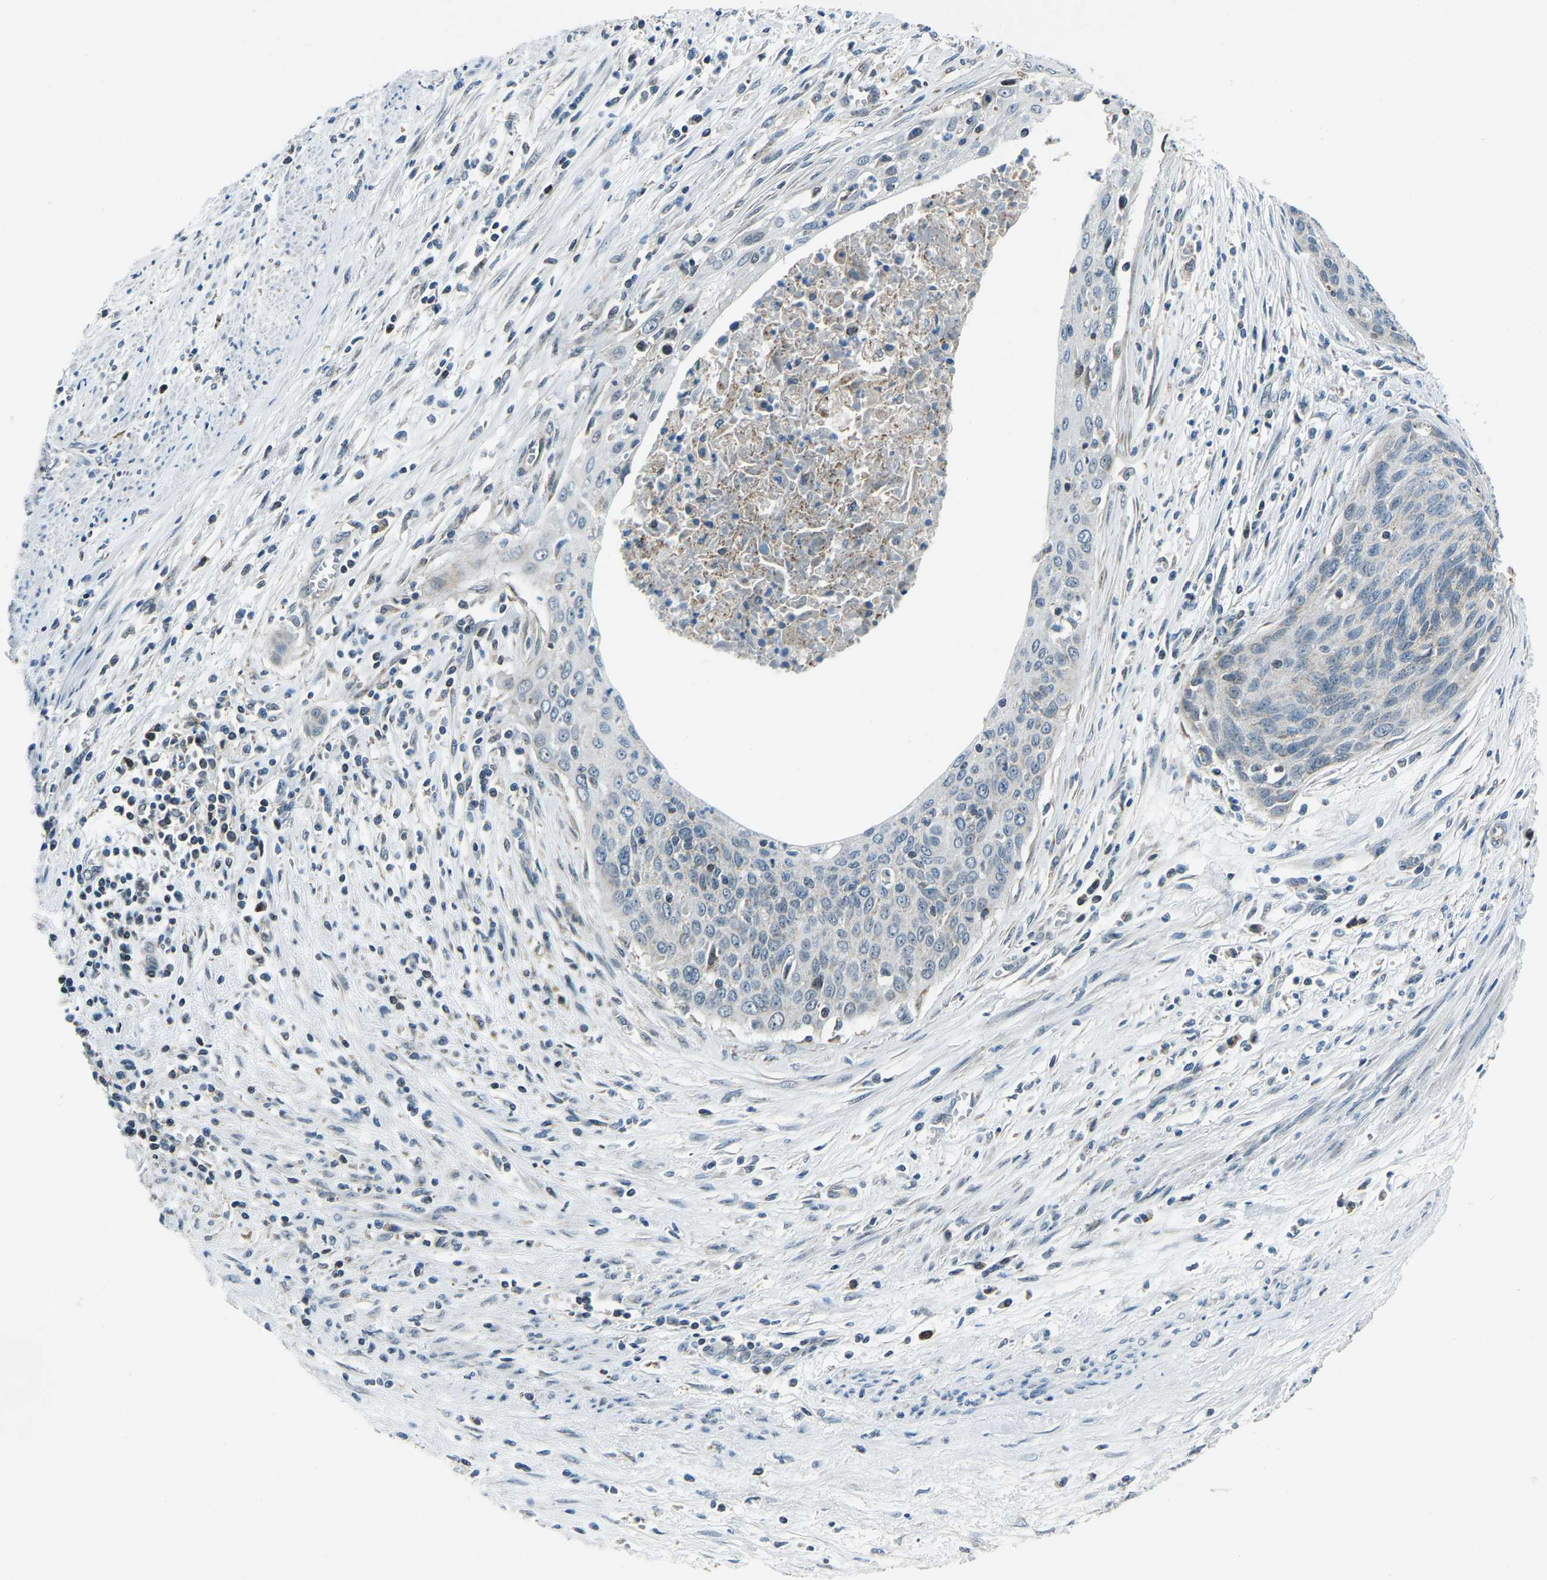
{"staining": {"intensity": "negative", "quantity": "none", "location": "none"}, "tissue": "cervical cancer", "cell_type": "Tumor cells", "image_type": "cancer", "snomed": [{"axis": "morphology", "description": "Squamous cell carcinoma, NOS"}, {"axis": "topography", "description": "Cervix"}], "caption": "High magnification brightfield microscopy of squamous cell carcinoma (cervical) stained with DAB (brown) and counterstained with hematoxylin (blue): tumor cells show no significant staining.", "gene": "RBM33", "patient": {"sex": "female", "age": 55}}